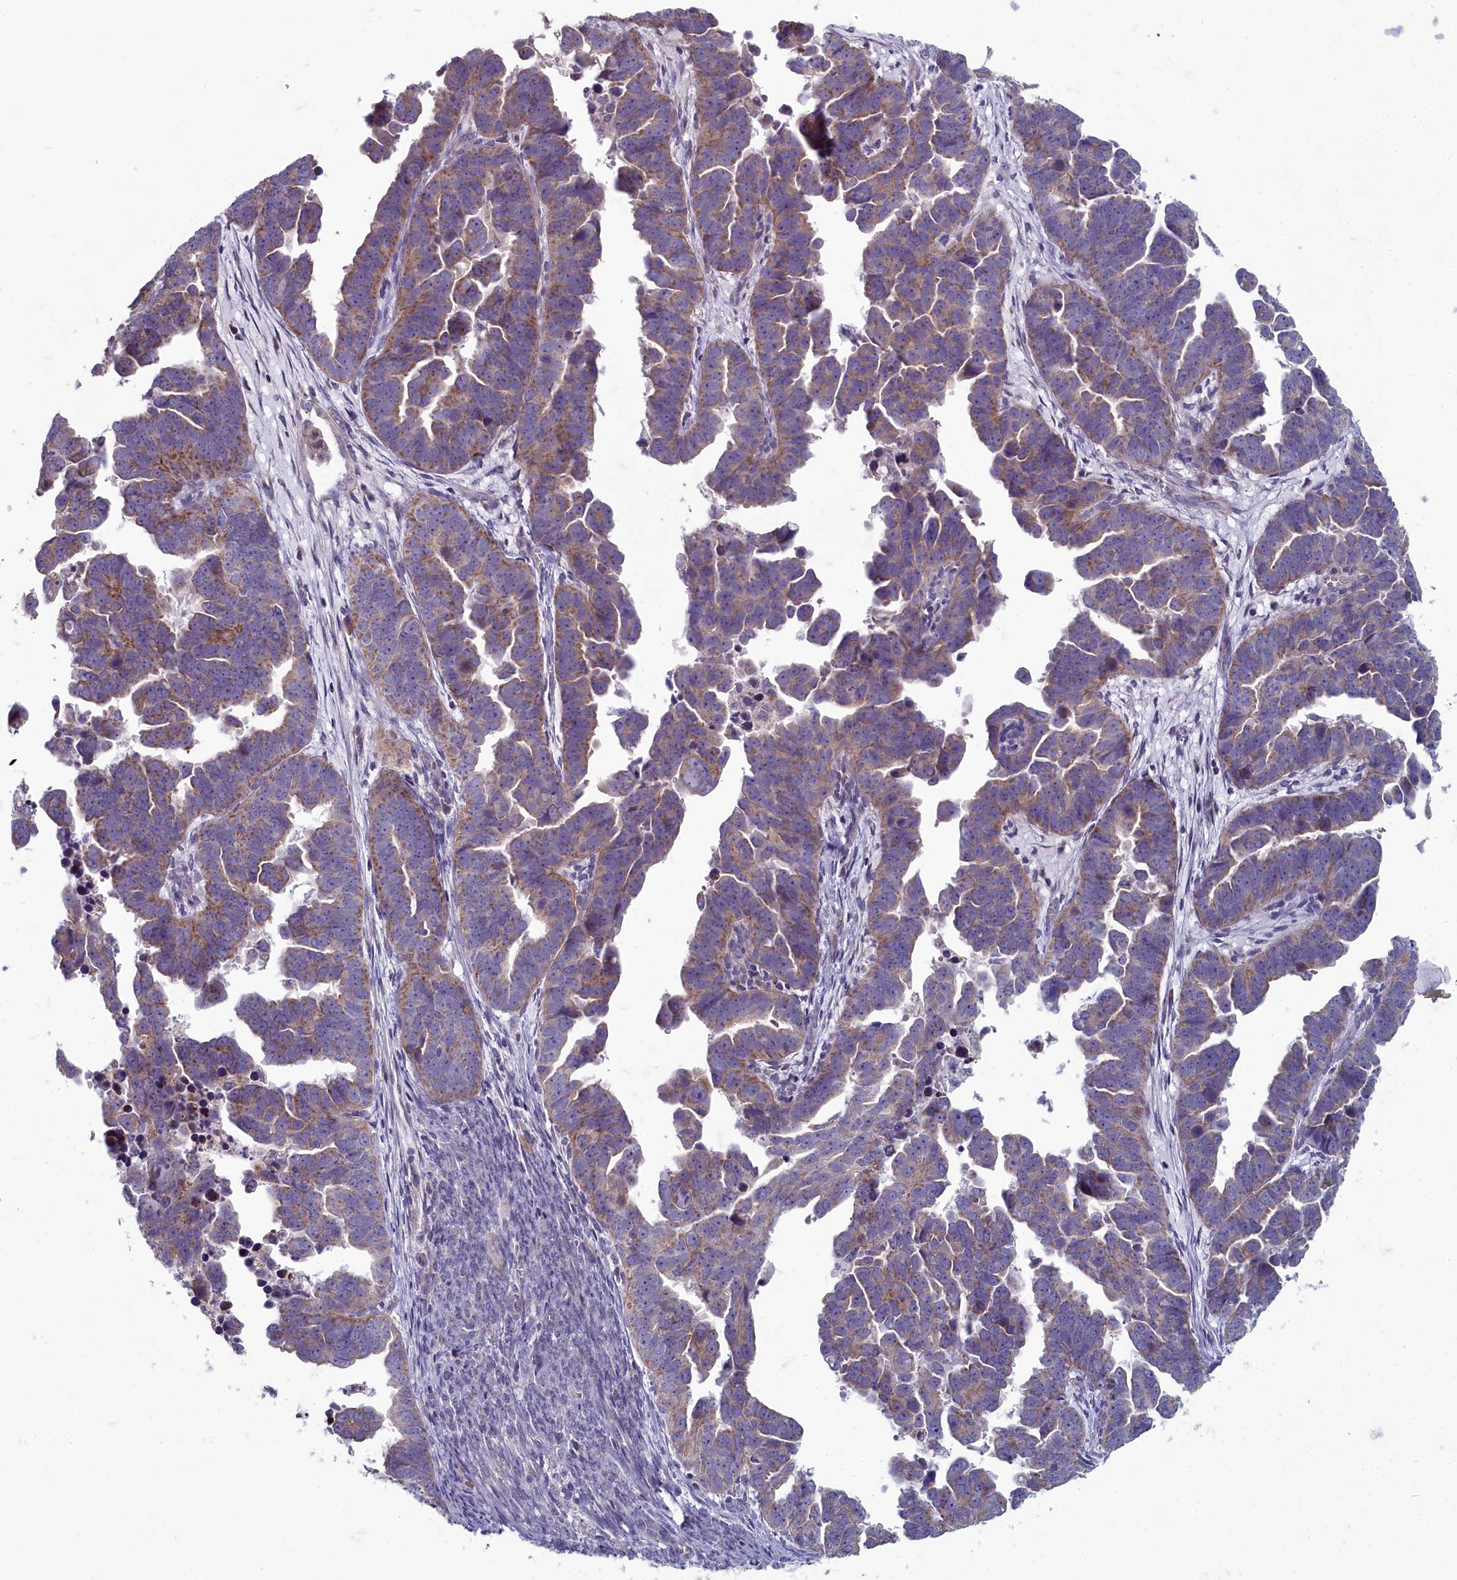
{"staining": {"intensity": "weak", "quantity": "25%-75%", "location": "cytoplasmic/membranous"}, "tissue": "endometrial cancer", "cell_type": "Tumor cells", "image_type": "cancer", "snomed": [{"axis": "morphology", "description": "Adenocarcinoma, NOS"}, {"axis": "topography", "description": "Endometrium"}], "caption": "A micrograph of endometrial cancer (adenocarcinoma) stained for a protein demonstrates weak cytoplasmic/membranous brown staining in tumor cells.", "gene": "INSYN2A", "patient": {"sex": "female", "age": 75}}